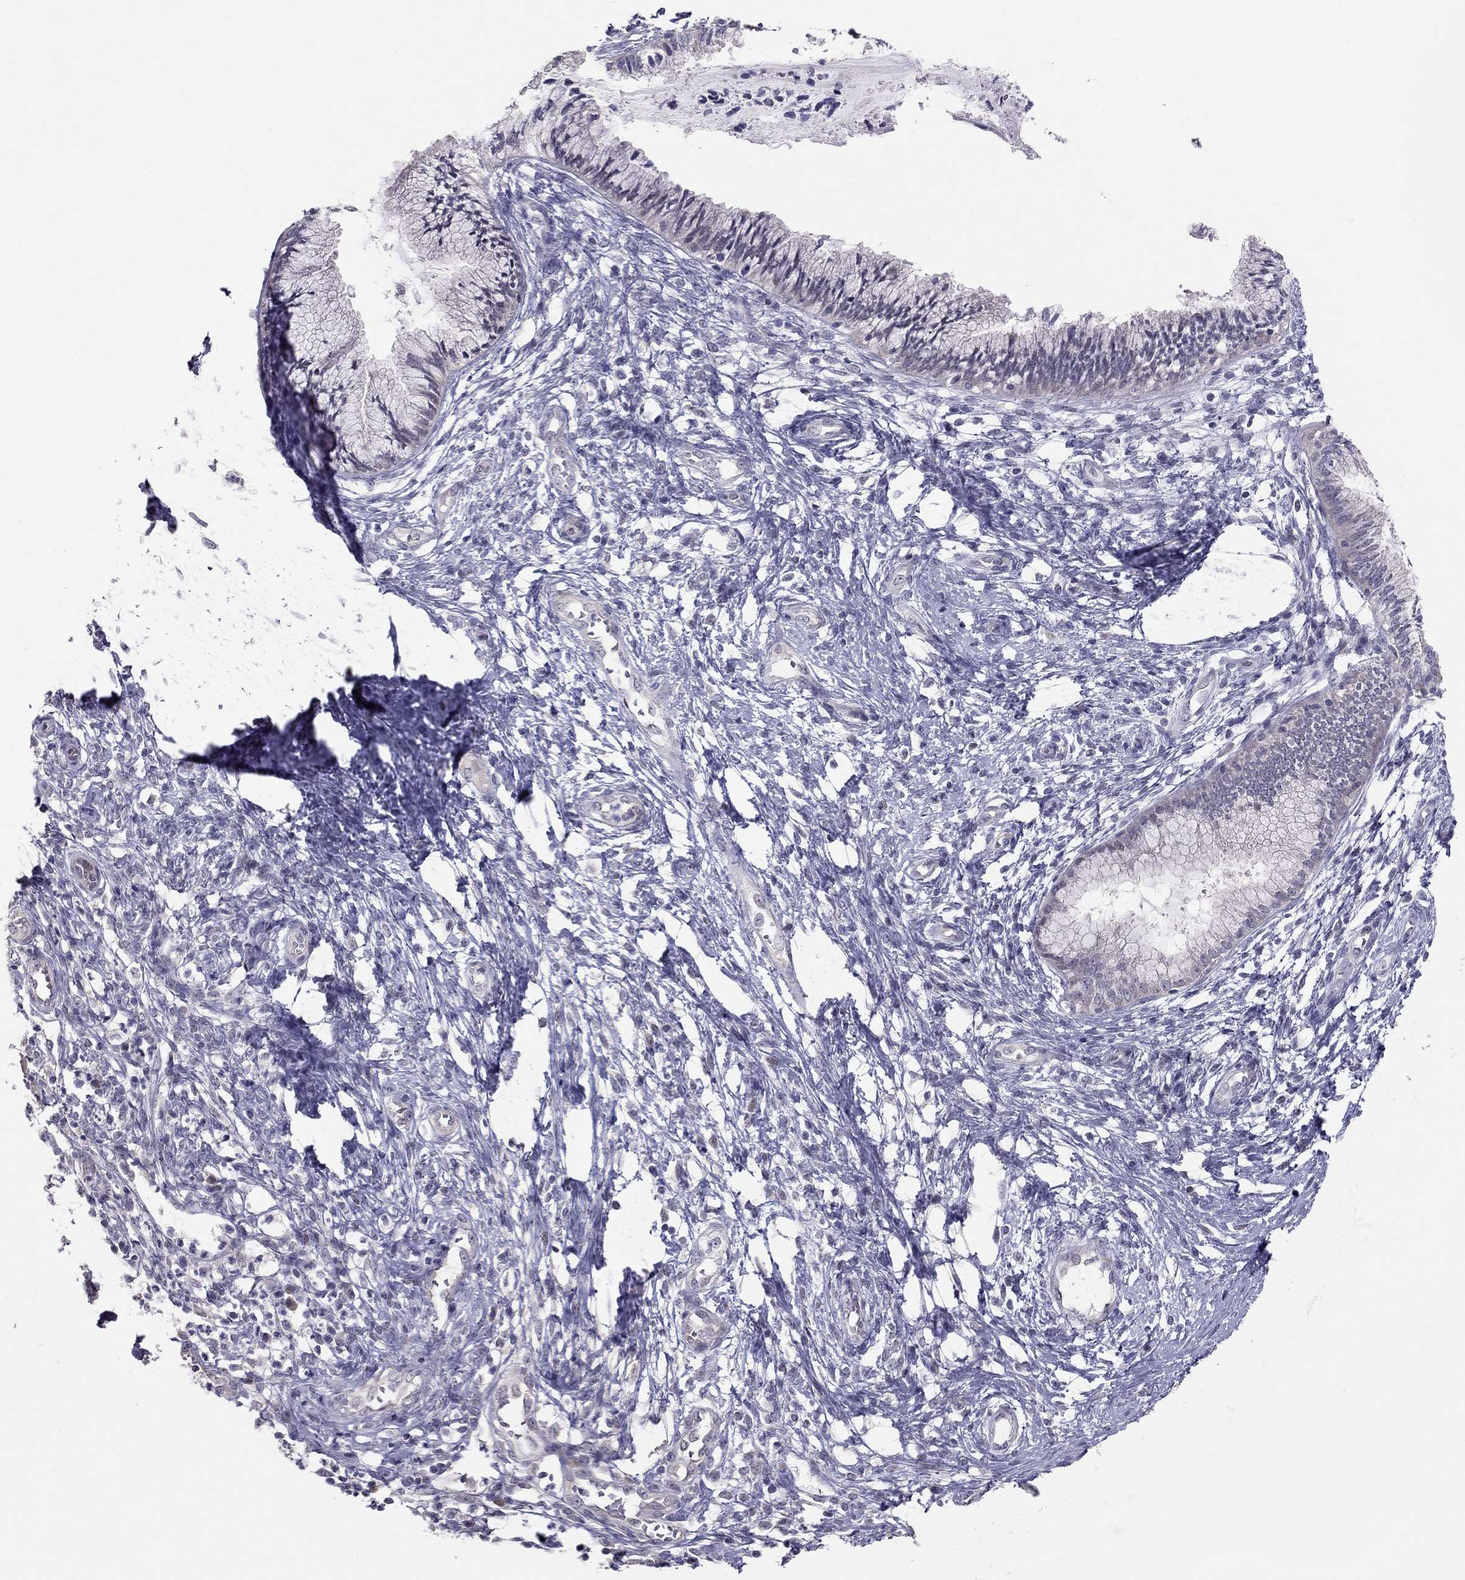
{"staining": {"intensity": "negative", "quantity": "none", "location": "none"}, "tissue": "cervical cancer", "cell_type": "Tumor cells", "image_type": "cancer", "snomed": [{"axis": "morphology", "description": "Normal tissue, NOS"}, {"axis": "morphology", "description": "Squamous cell carcinoma, NOS"}, {"axis": "topography", "description": "Cervix"}], "caption": "Tumor cells show no significant protein expression in cervical cancer (squamous cell carcinoma).", "gene": "HSF2BP", "patient": {"sex": "female", "age": 39}}